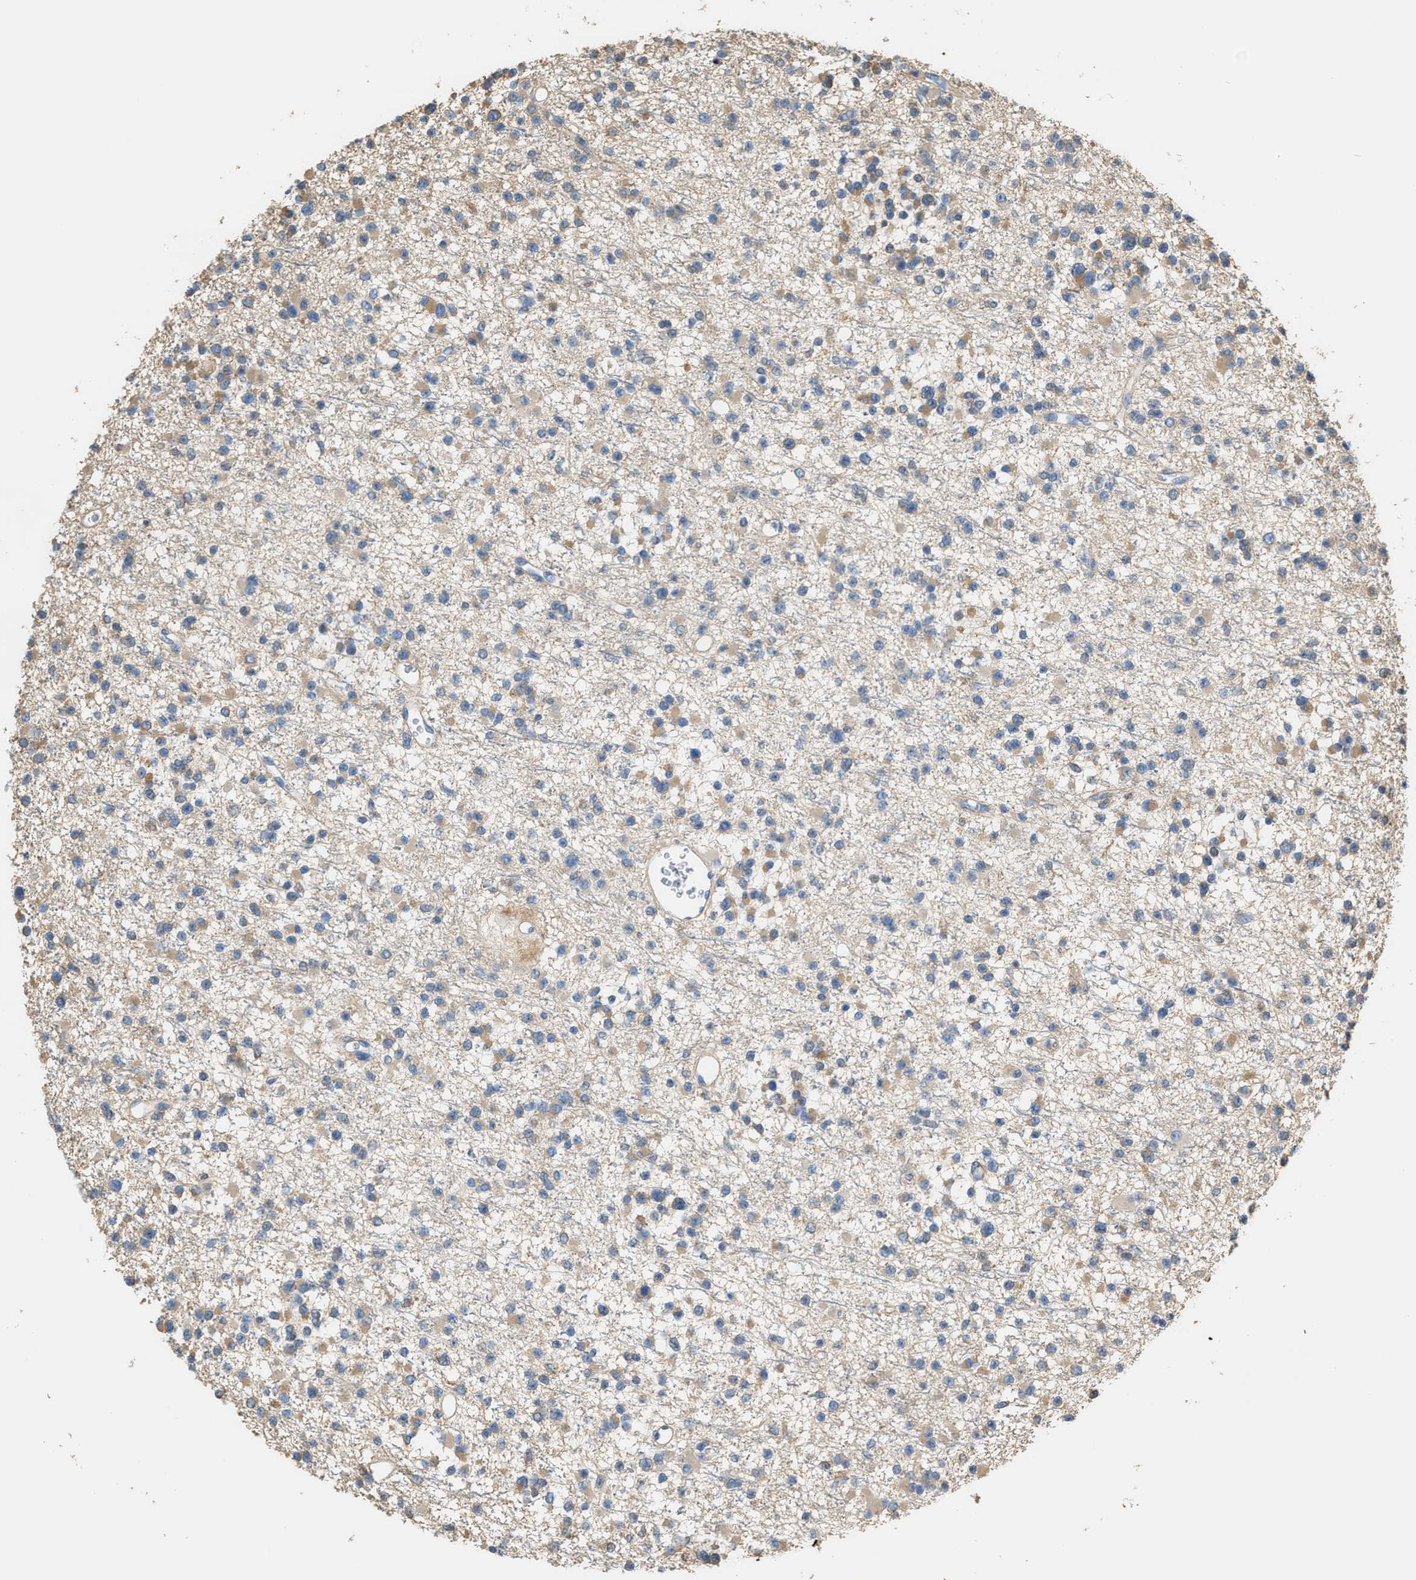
{"staining": {"intensity": "weak", "quantity": "25%-75%", "location": "cytoplasmic/membranous"}, "tissue": "glioma", "cell_type": "Tumor cells", "image_type": "cancer", "snomed": [{"axis": "morphology", "description": "Glioma, malignant, Low grade"}, {"axis": "topography", "description": "Brain"}], "caption": "DAB (3,3'-diaminobenzidine) immunohistochemical staining of human glioma shows weak cytoplasmic/membranous protein staining in about 25%-75% of tumor cells.", "gene": "ATIC", "patient": {"sex": "female", "age": 22}}